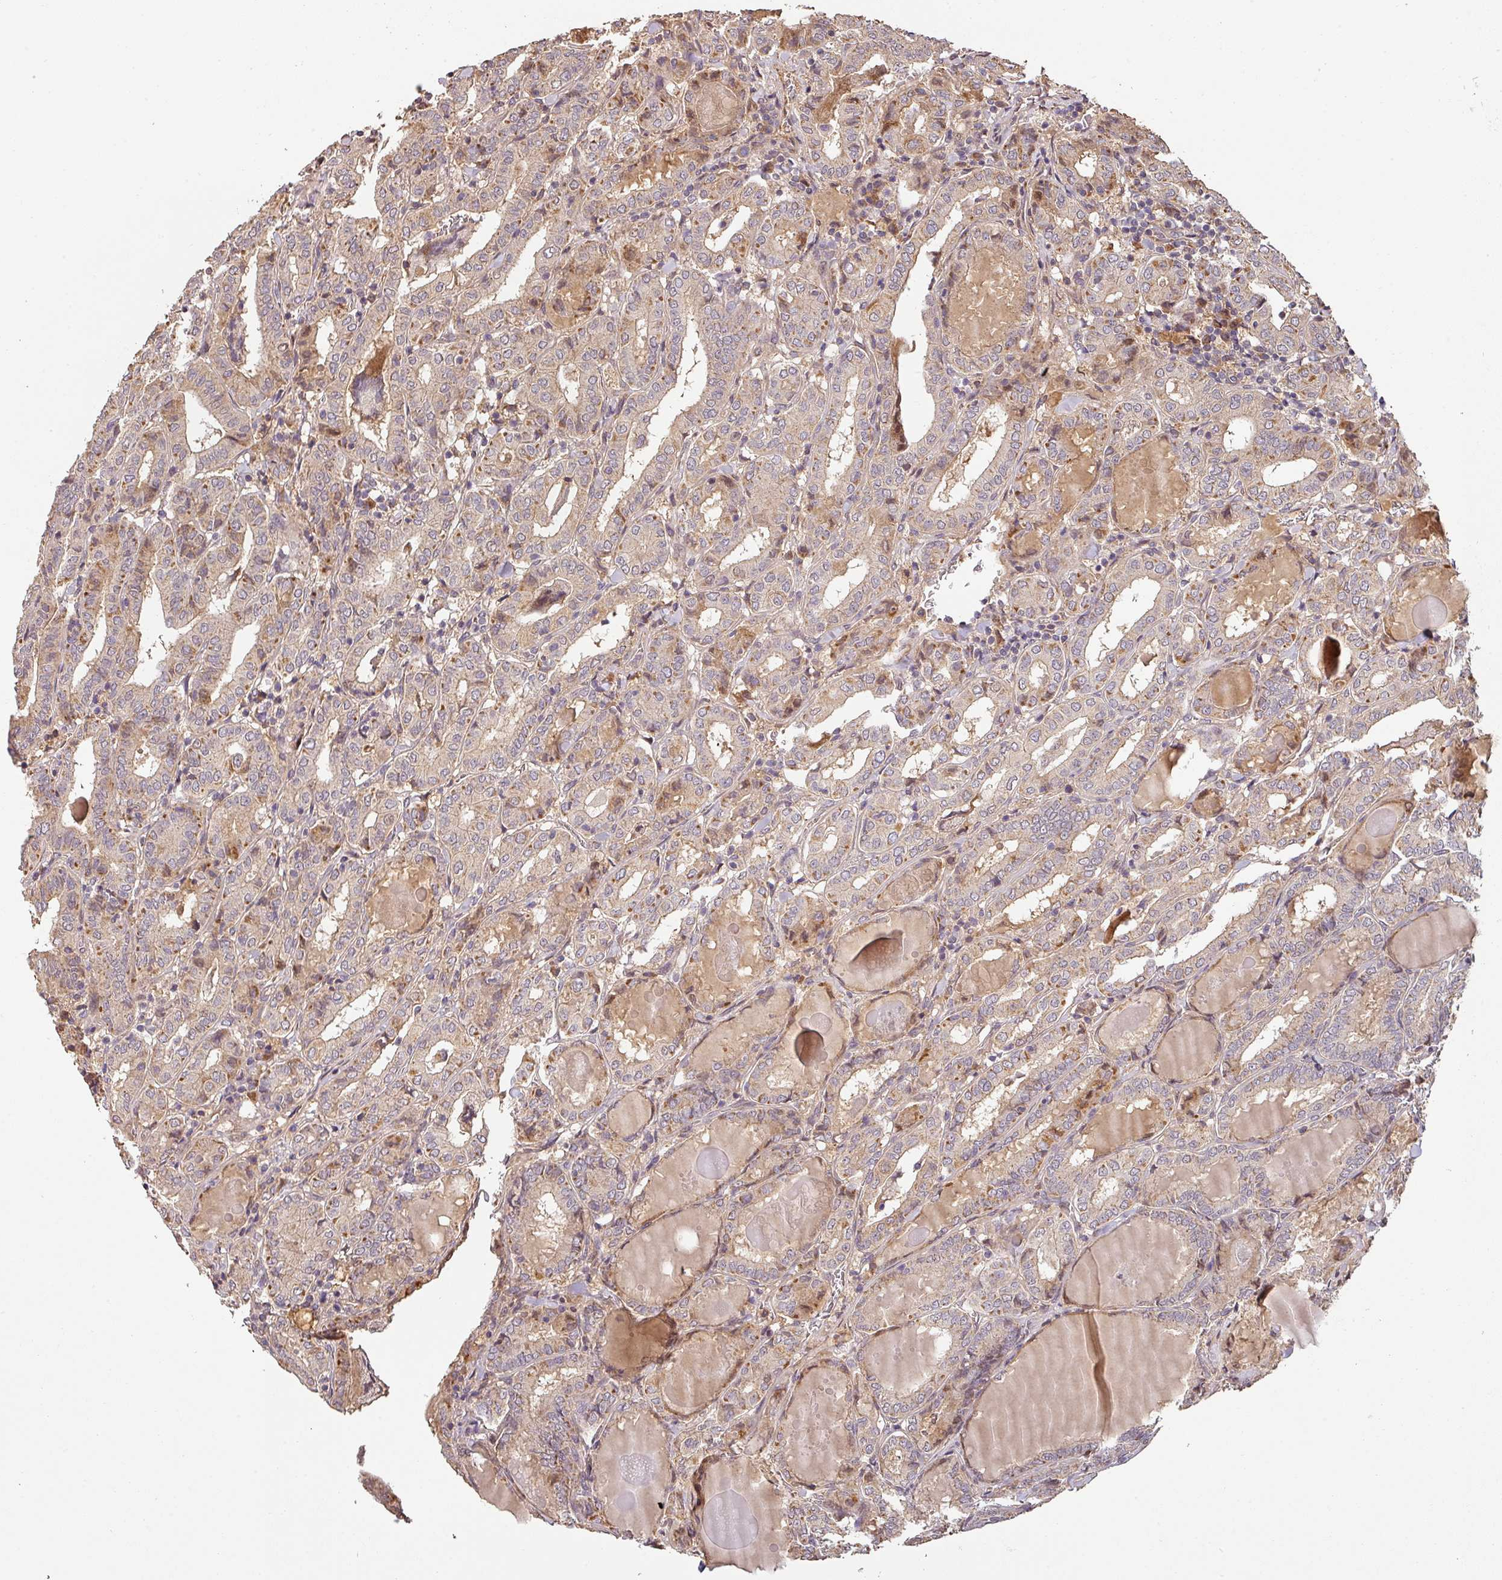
{"staining": {"intensity": "moderate", "quantity": "<25%", "location": "cytoplasmic/membranous"}, "tissue": "thyroid cancer", "cell_type": "Tumor cells", "image_type": "cancer", "snomed": [{"axis": "morphology", "description": "Papillary adenocarcinoma, NOS"}, {"axis": "topography", "description": "Thyroid gland"}], "caption": "There is low levels of moderate cytoplasmic/membranous staining in tumor cells of thyroid cancer, as demonstrated by immunohistochemical staining (brown color).", "gene": "BPIFB3", "patient": {"sex": "female", "age": 72}}